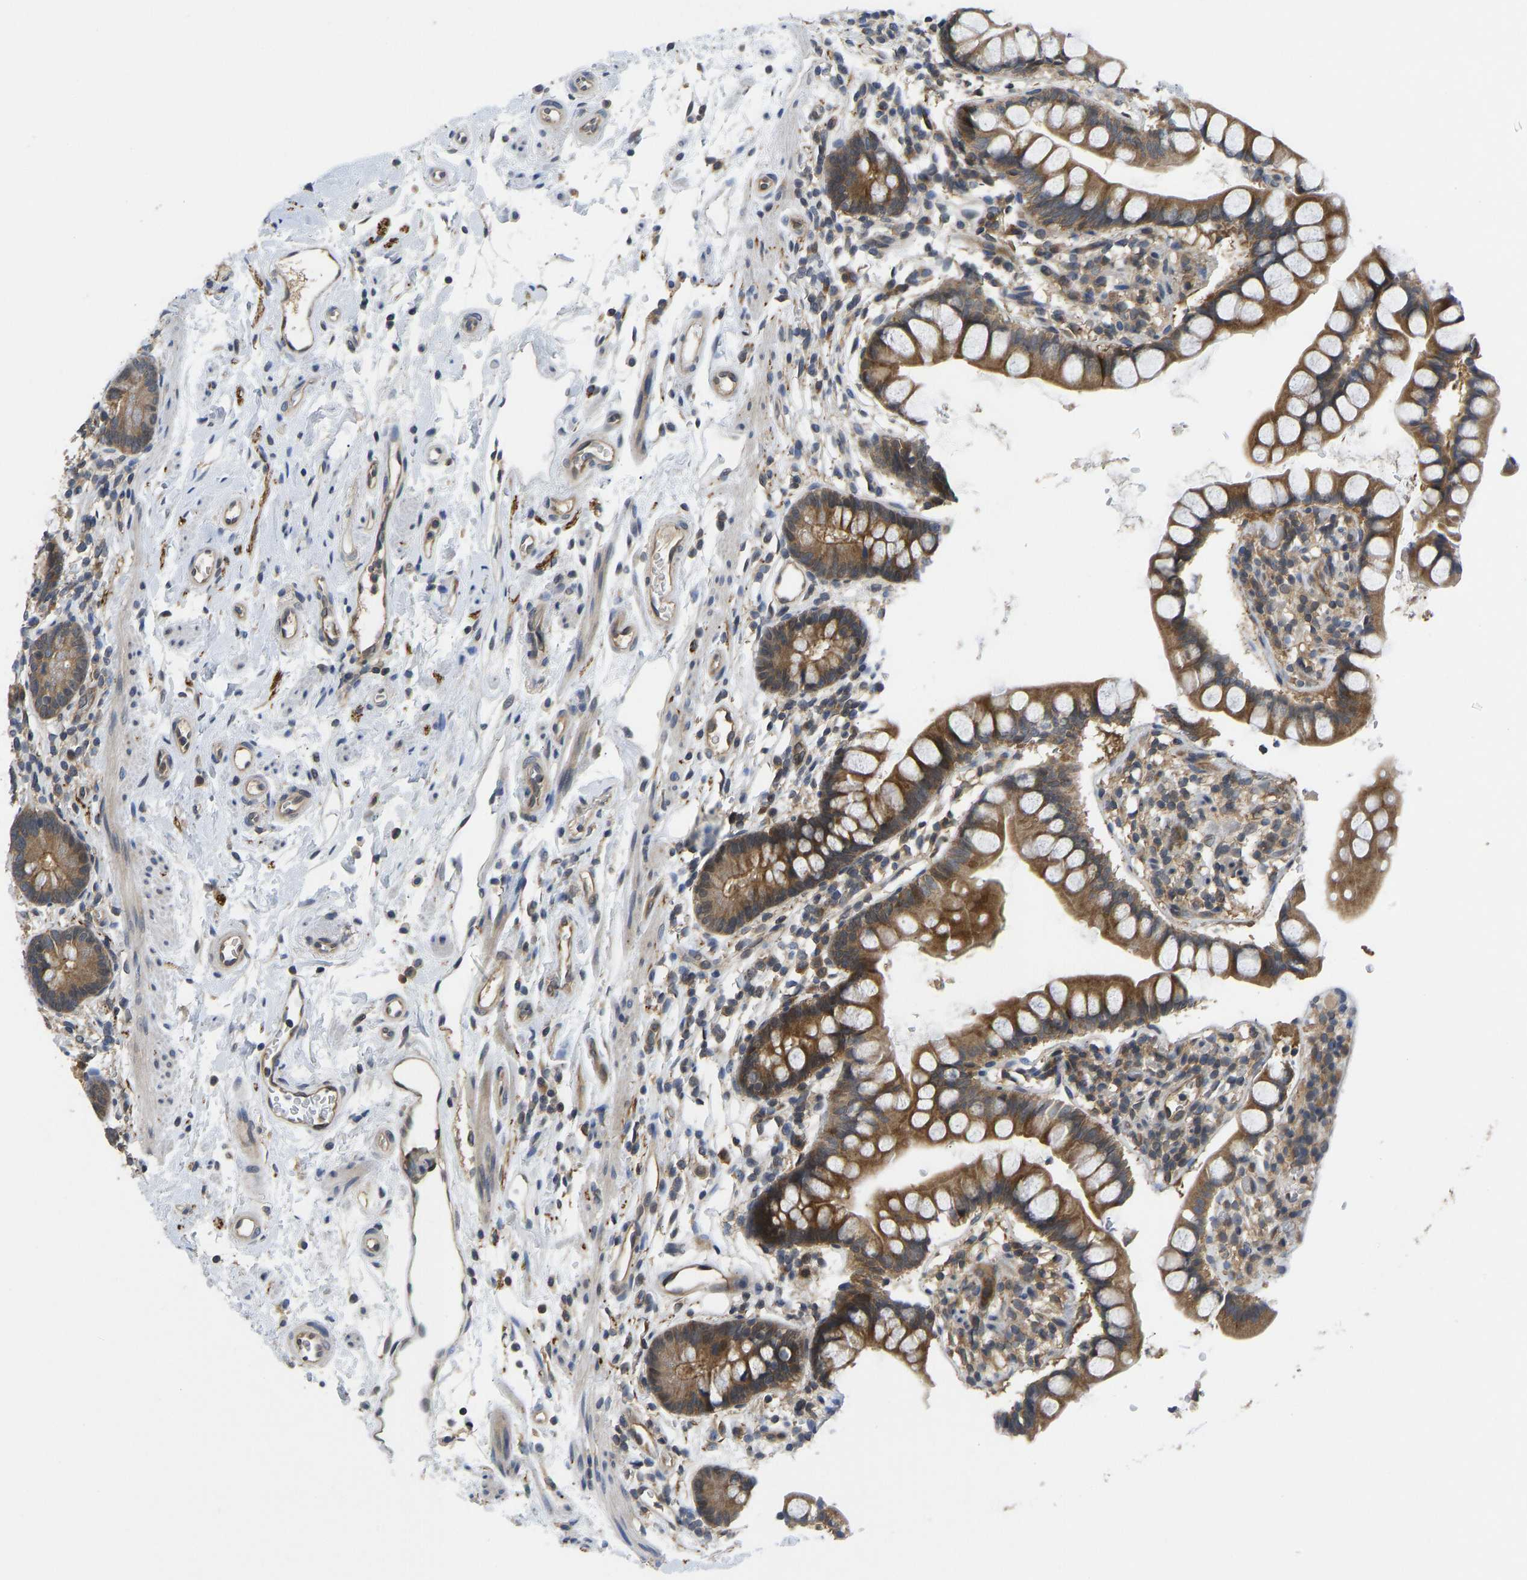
{"staining": {"intensity": "moderate", "quantity": ">75%", "location": "cytoplasmic/membranous"}, "tissue": "small intestine", "cell_type": "Glandular cells", "image_type": "normal", "snomed": [{"axis": "morphology", "description": "Normal tissue, NOS"}, {"axis": "topography", "description": "Small intestine"}], "caption": "Immunohistochemical staining of normal small intestine reveals >75% levels of moderate cytoplasmic/membranous protein expression in approximately >75% of glandular cells. (DAB (3,3'-diaminobenzidine) IHC with brightfield microscopy, high magnification).", "gene": "NDRG3", "patient": {"sex": "female", "age": 84}}